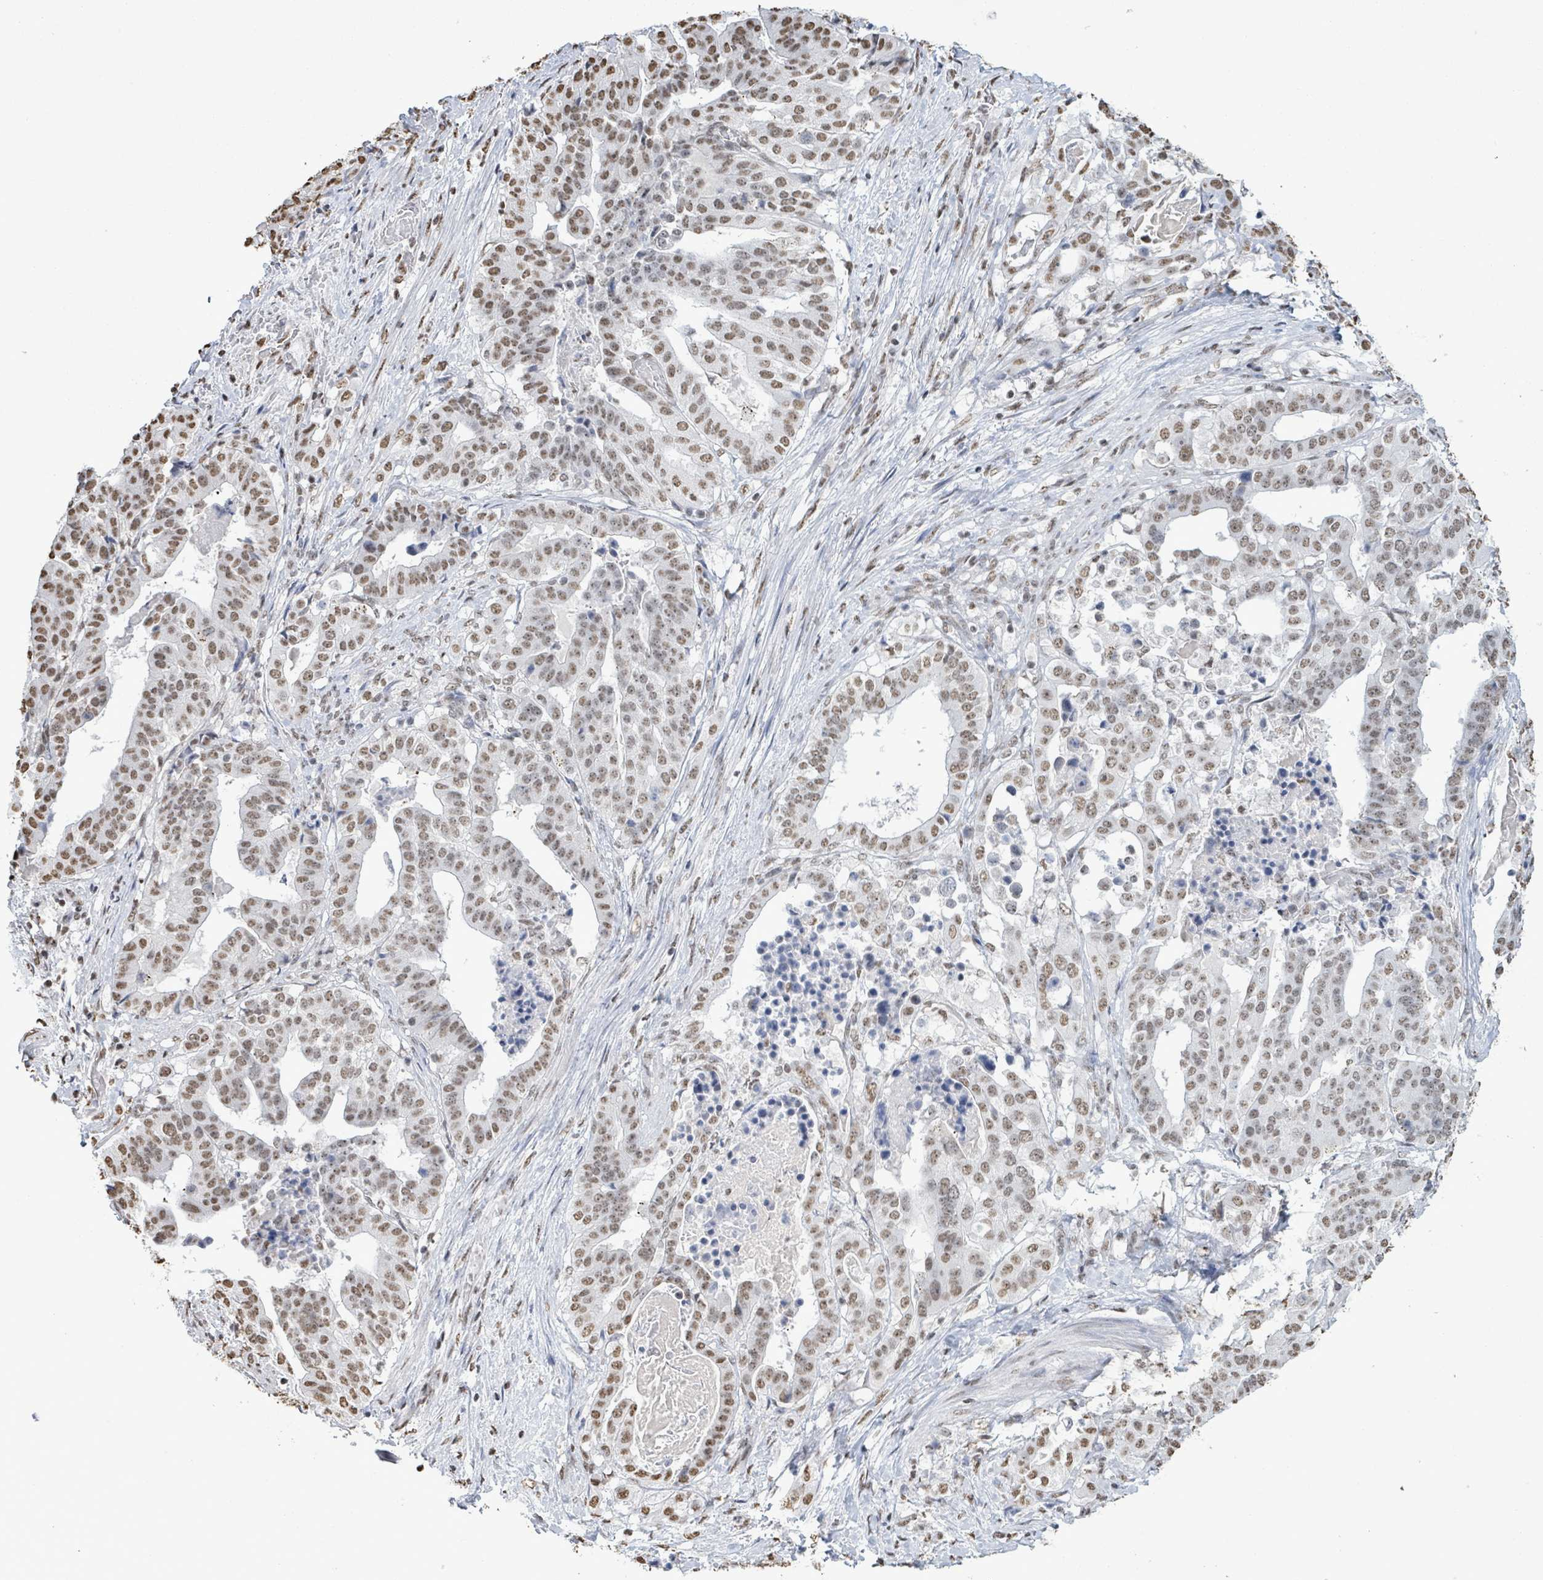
{"staining": {"intensity": "weak", "quantity": ">75%", "location": "nuclear"}, "tissue": "stomach cancer", "cell_type": "Tumor cells", "image_type": "cancer", "snomed": [{"axis": "morphology", "description": "Adenocarcinoma, NOS"}, {"axis": "topography", "description": "Stomach"}], "caption": "Tumor cells demonstrate weak nuclear expression in about >75% of cells in stomach cancer (adenocarcinoma). The protein of interest is stained brown, and the nuclei are stained in blue (DAB IHC with brightfield microscopy, high magnification).", "gene": "SAMD14", "patient": {"sex": "male", "age": 48}}